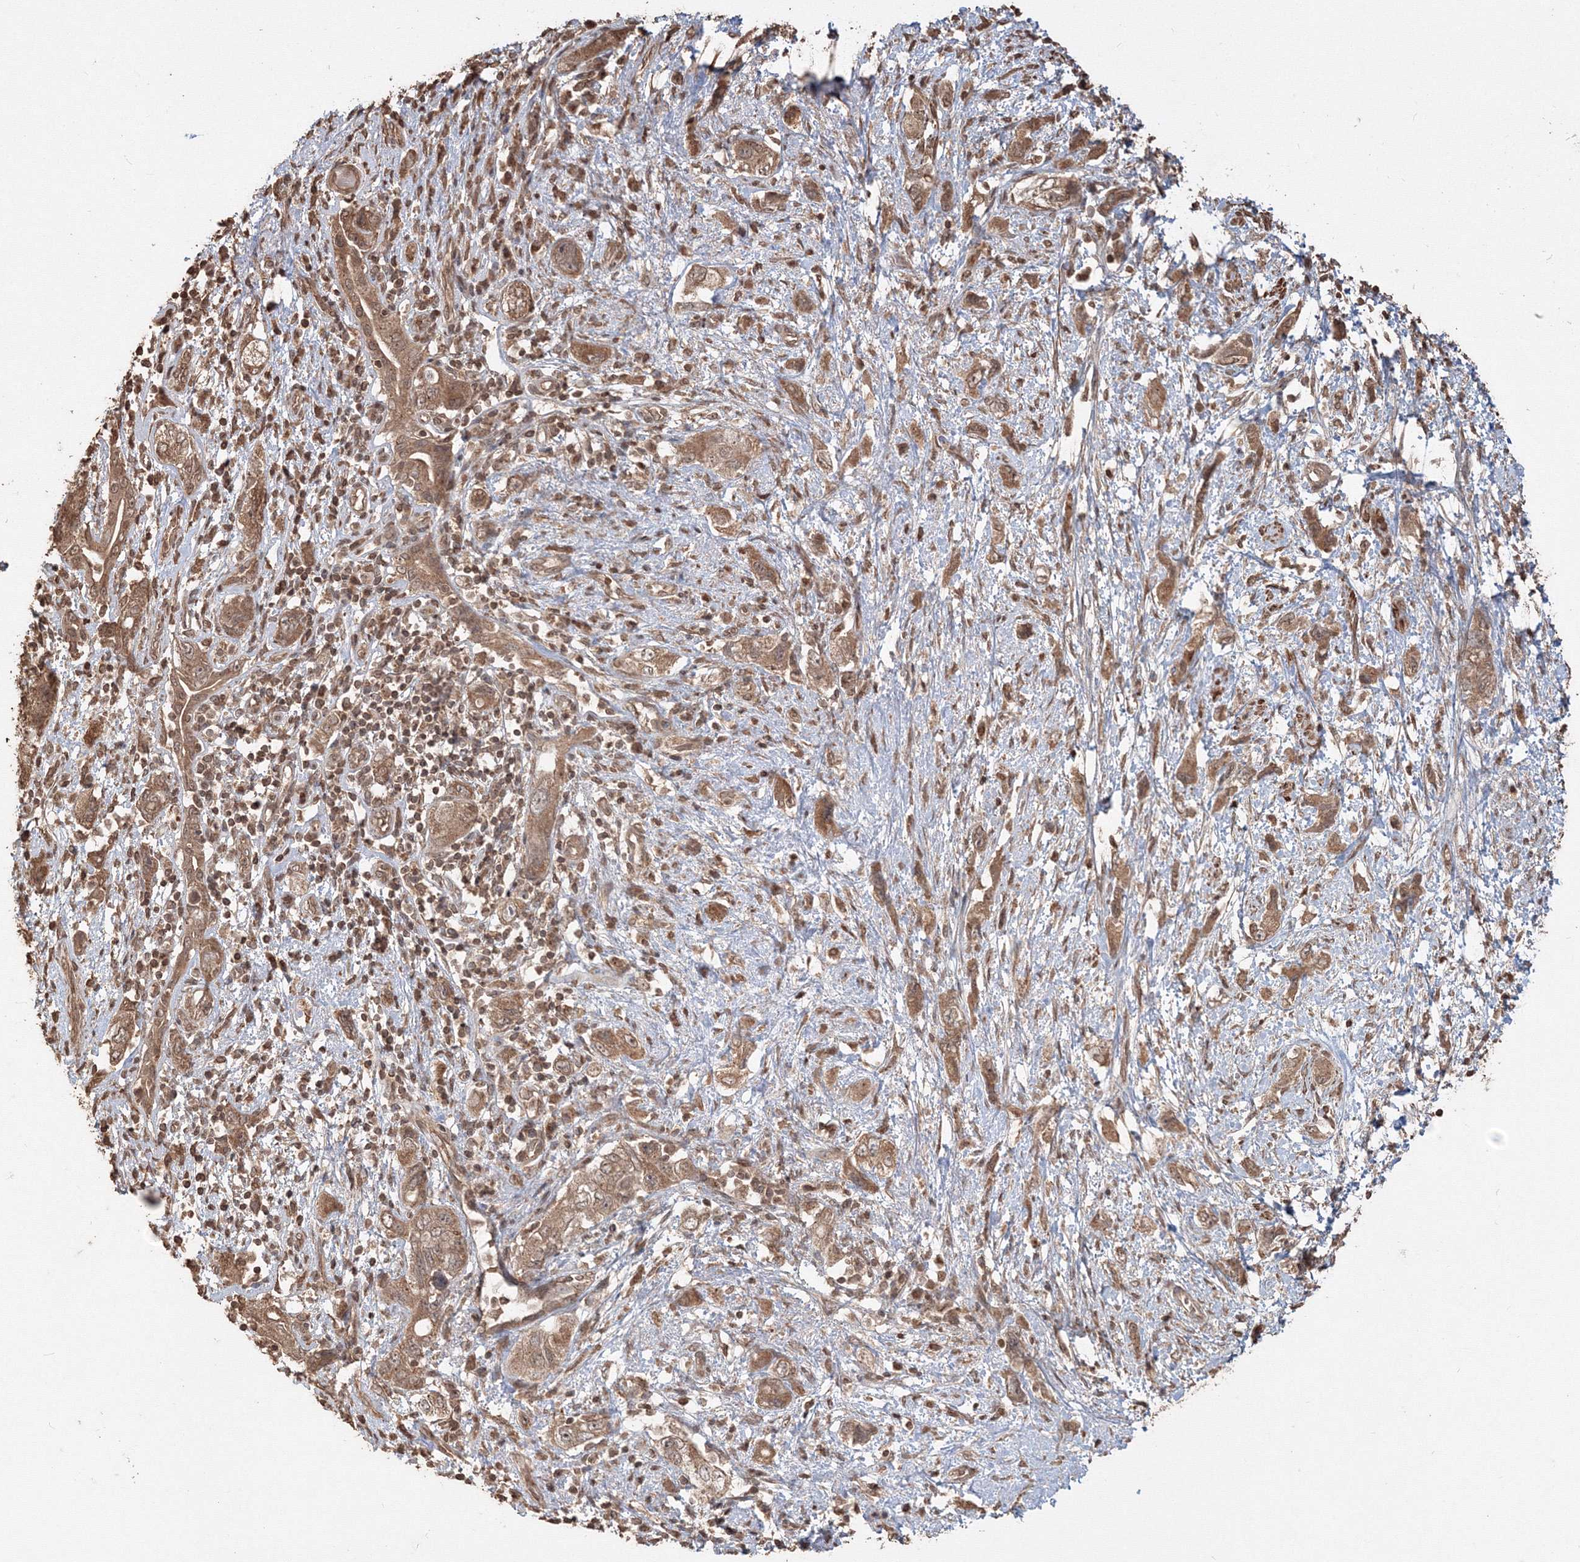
{"staining": {"intensity": "moderate", "quantity": ">75%", "location": "cytoplasmic/membranous"}, "tissue": "pancreatic cancer", "cell_type": "Tumor cells", "image_type": "cancer", "snomed": [{"axis": "morphology", "description": "Adenocarcinoma, NOS"}, {"axis": "topography", "description": "Pancreas"}], "caption": "Tumor cells show medium levels of moderate cytoplasmic/membranous positivity in about >75% of cells in pancreatic cancer.", "gene": "CCDC122", "patient": {"sex": "female", "age": 73}}